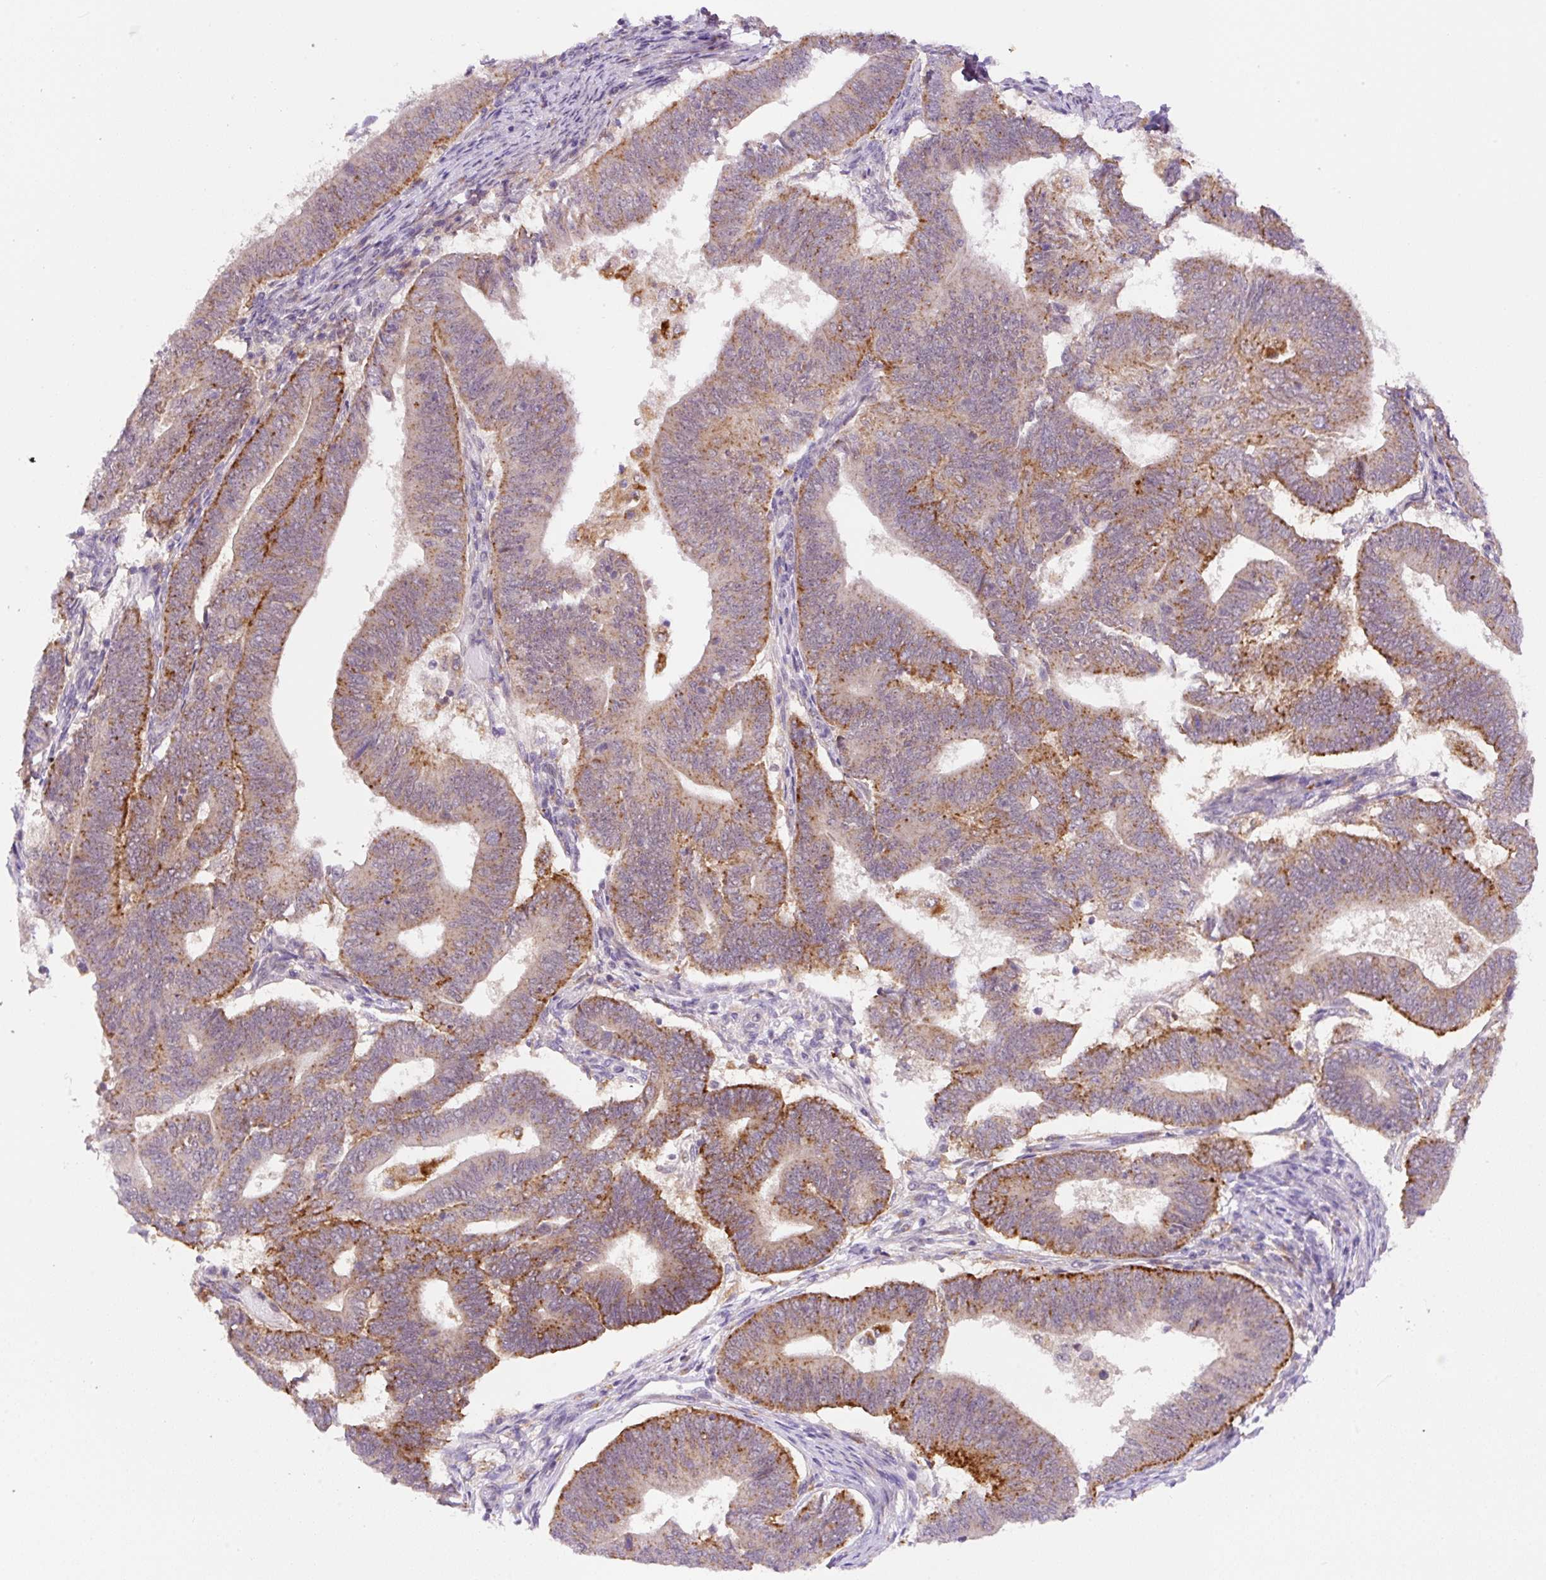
{"staining": {"intensity": "moderate", "quantity": "25%-75%", "location": "cytoplasmic/membranous"}, "tissue": "endometrial cancer", "cell_type": "Tumor cells", "image_type": "cancer", "snomed": [{"axis": "morphology", "description": "Adenocarcinoma, NOS"}, {"axis": "topography", "description": "Endometrium"}], "caption": "A photomicrograph of human endometrial cancer stained for a protein displays moderate cytoplasmic/membranous brown staining in tumor cells.", "gene": "CEBPZOS", "patient": {"sex": "female", "age": 70}}